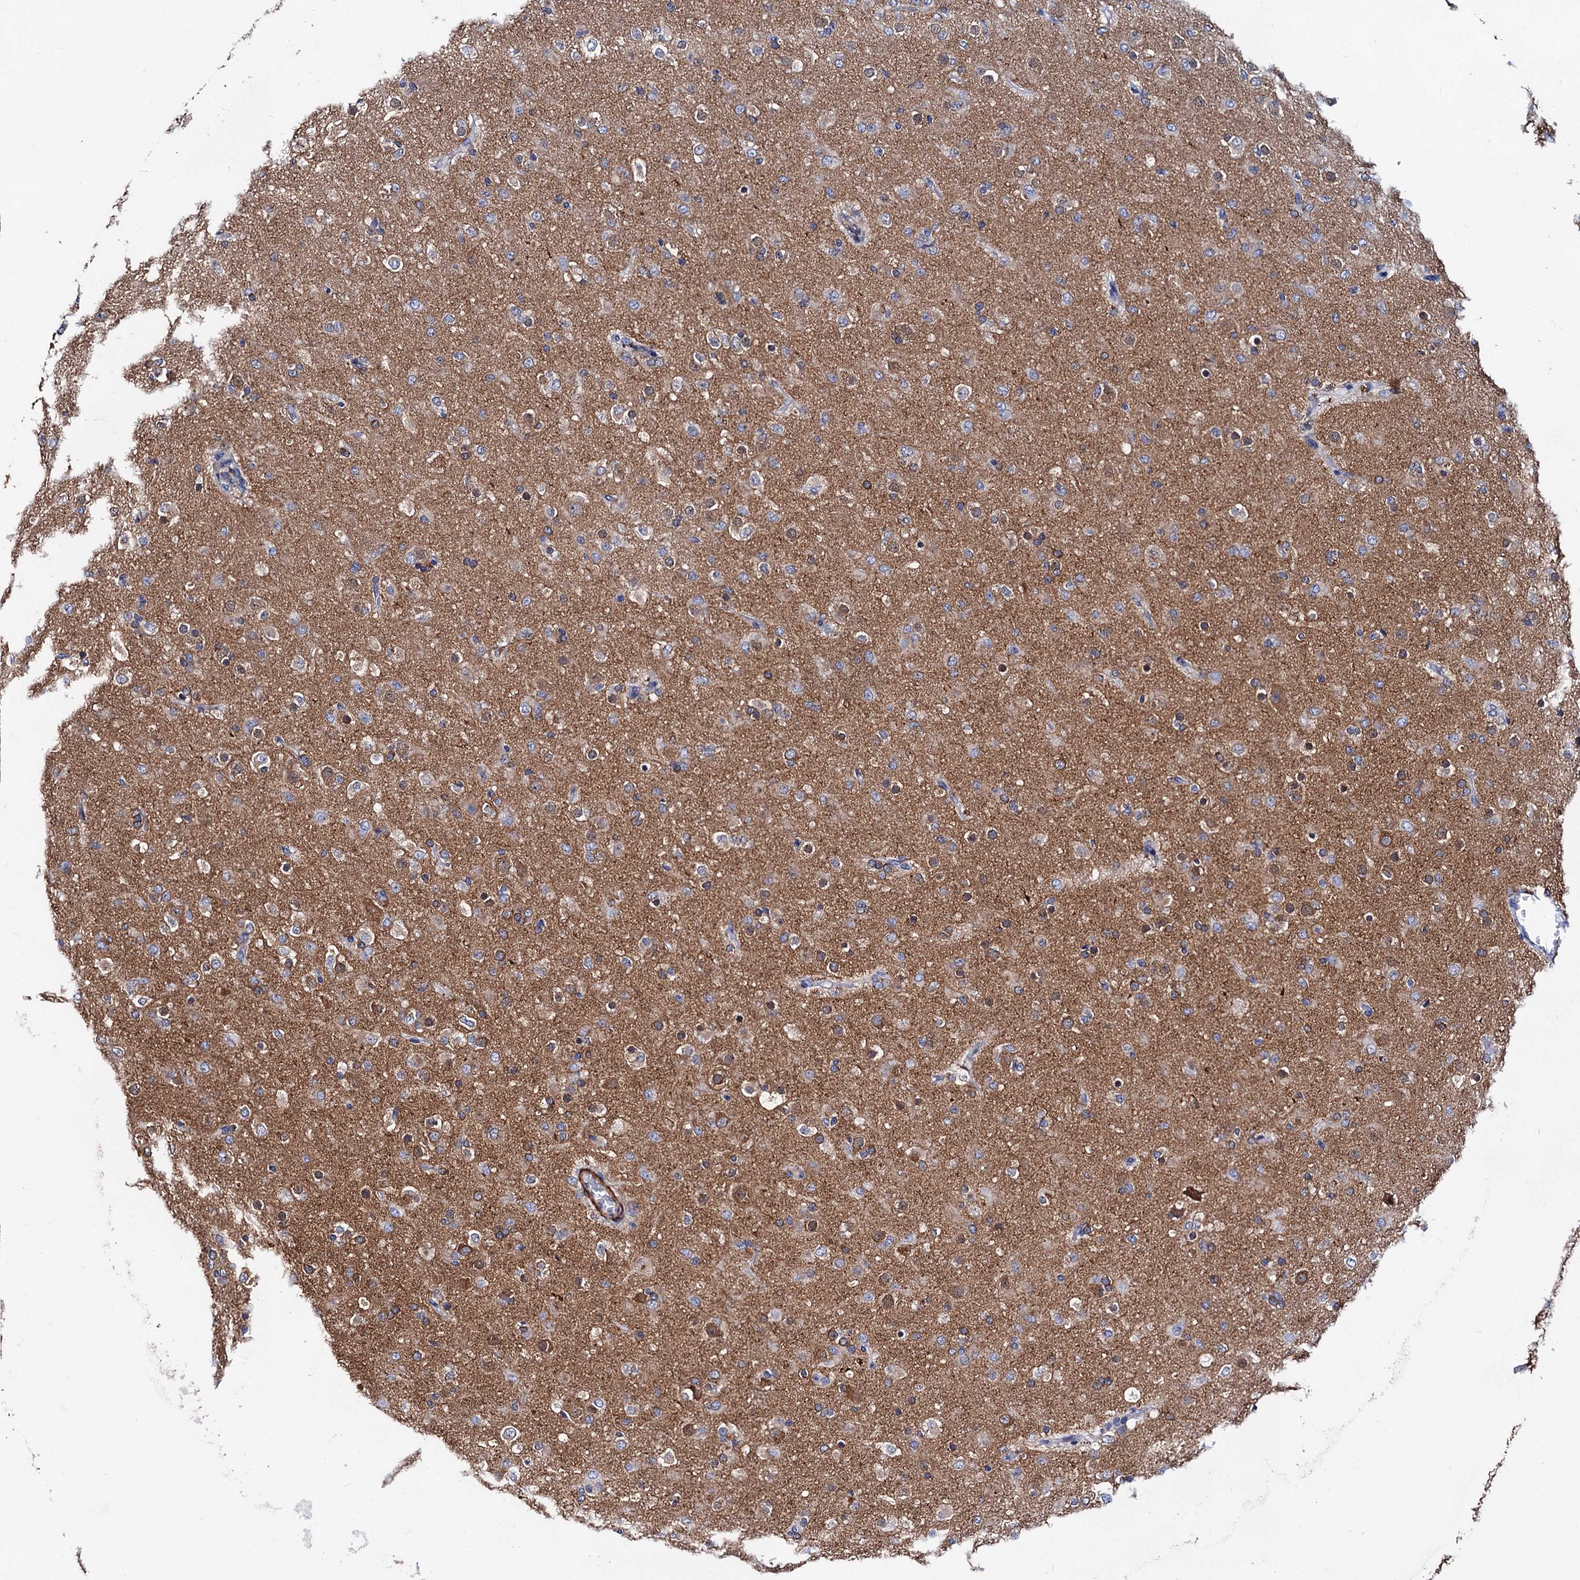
{"staining": {"intensity": "negative", "quantity": "none", "location": "none"}, "tissue": "glioma", "cell_type": "Tumor cells", "image_type": "cancer", "snomed": [{"axis": "morphology", "description": "Glioma, malignant, Low grade"}, {"axis": "topography", "description": "Brain"}], "caption": "A high-resolution photomicrograph shows immunohistochemistry (IHC) staining of malignant glioma (low-grade), which exhibits no significant expression in tumor cells. (DAB (3,3'-diaminobenzidine) immunohistochemistry (IHC), high magnification).", "gene": "ZDHHC18", "patient": {"sex": "male", "age": 65}}